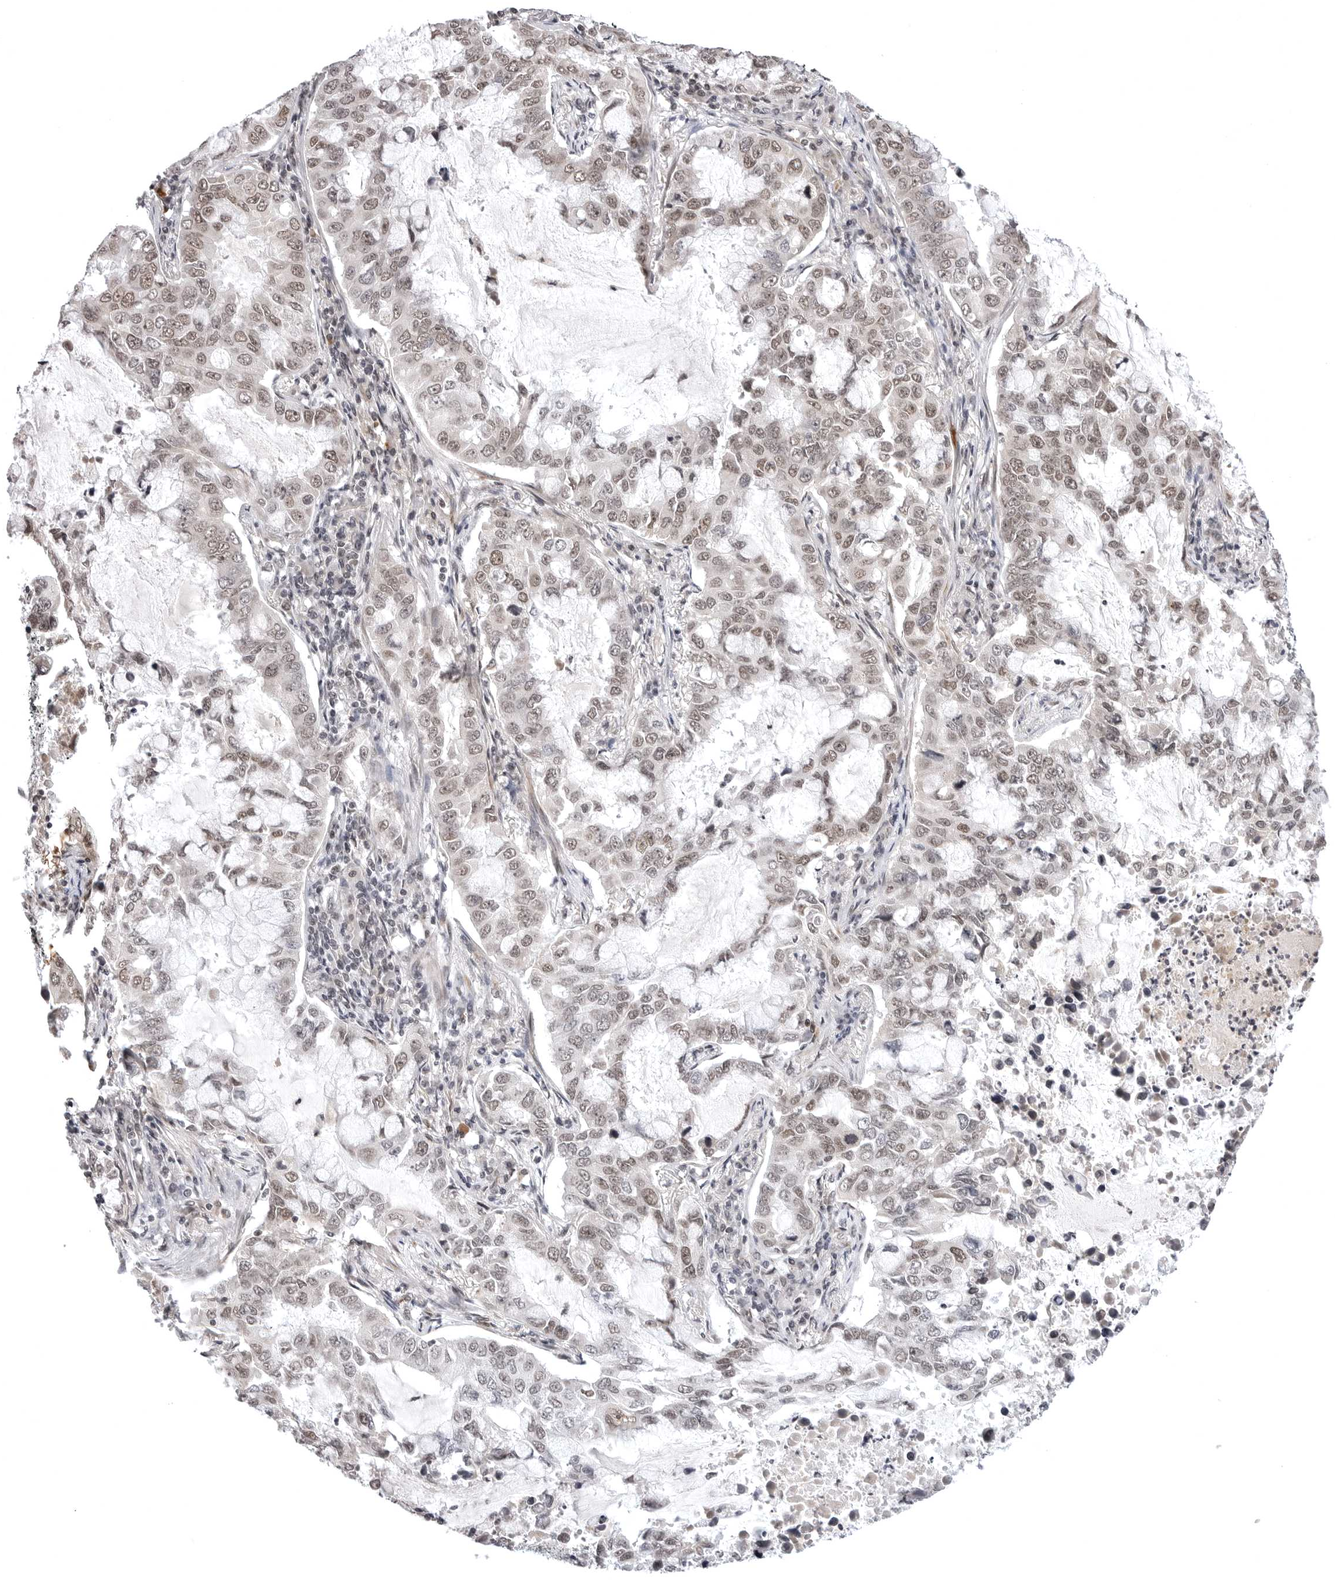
{"staining": {"intensity": "moderate", "quantity": ">75%", "location": "nuclear"}, "tissue": "lung cancer", "cell_type": "Tumor cells", "image_type": "cancer", "snomed": [{"axis": "morphology", "description": "Adenocarcinoma, NOS"}, {"axis": "topography", "description": "Lung"}], "caption": "High-magnification brightfield microscopy of lung adenocarcinoma stained with DAB (brown) and counterstained with hematoxylin (blue). tumor cells exhibit moderate nuclear positivity is identified in about>75% of cells.", "gene": "PHF3", "patient": {"sex": "male", "age": 64}}